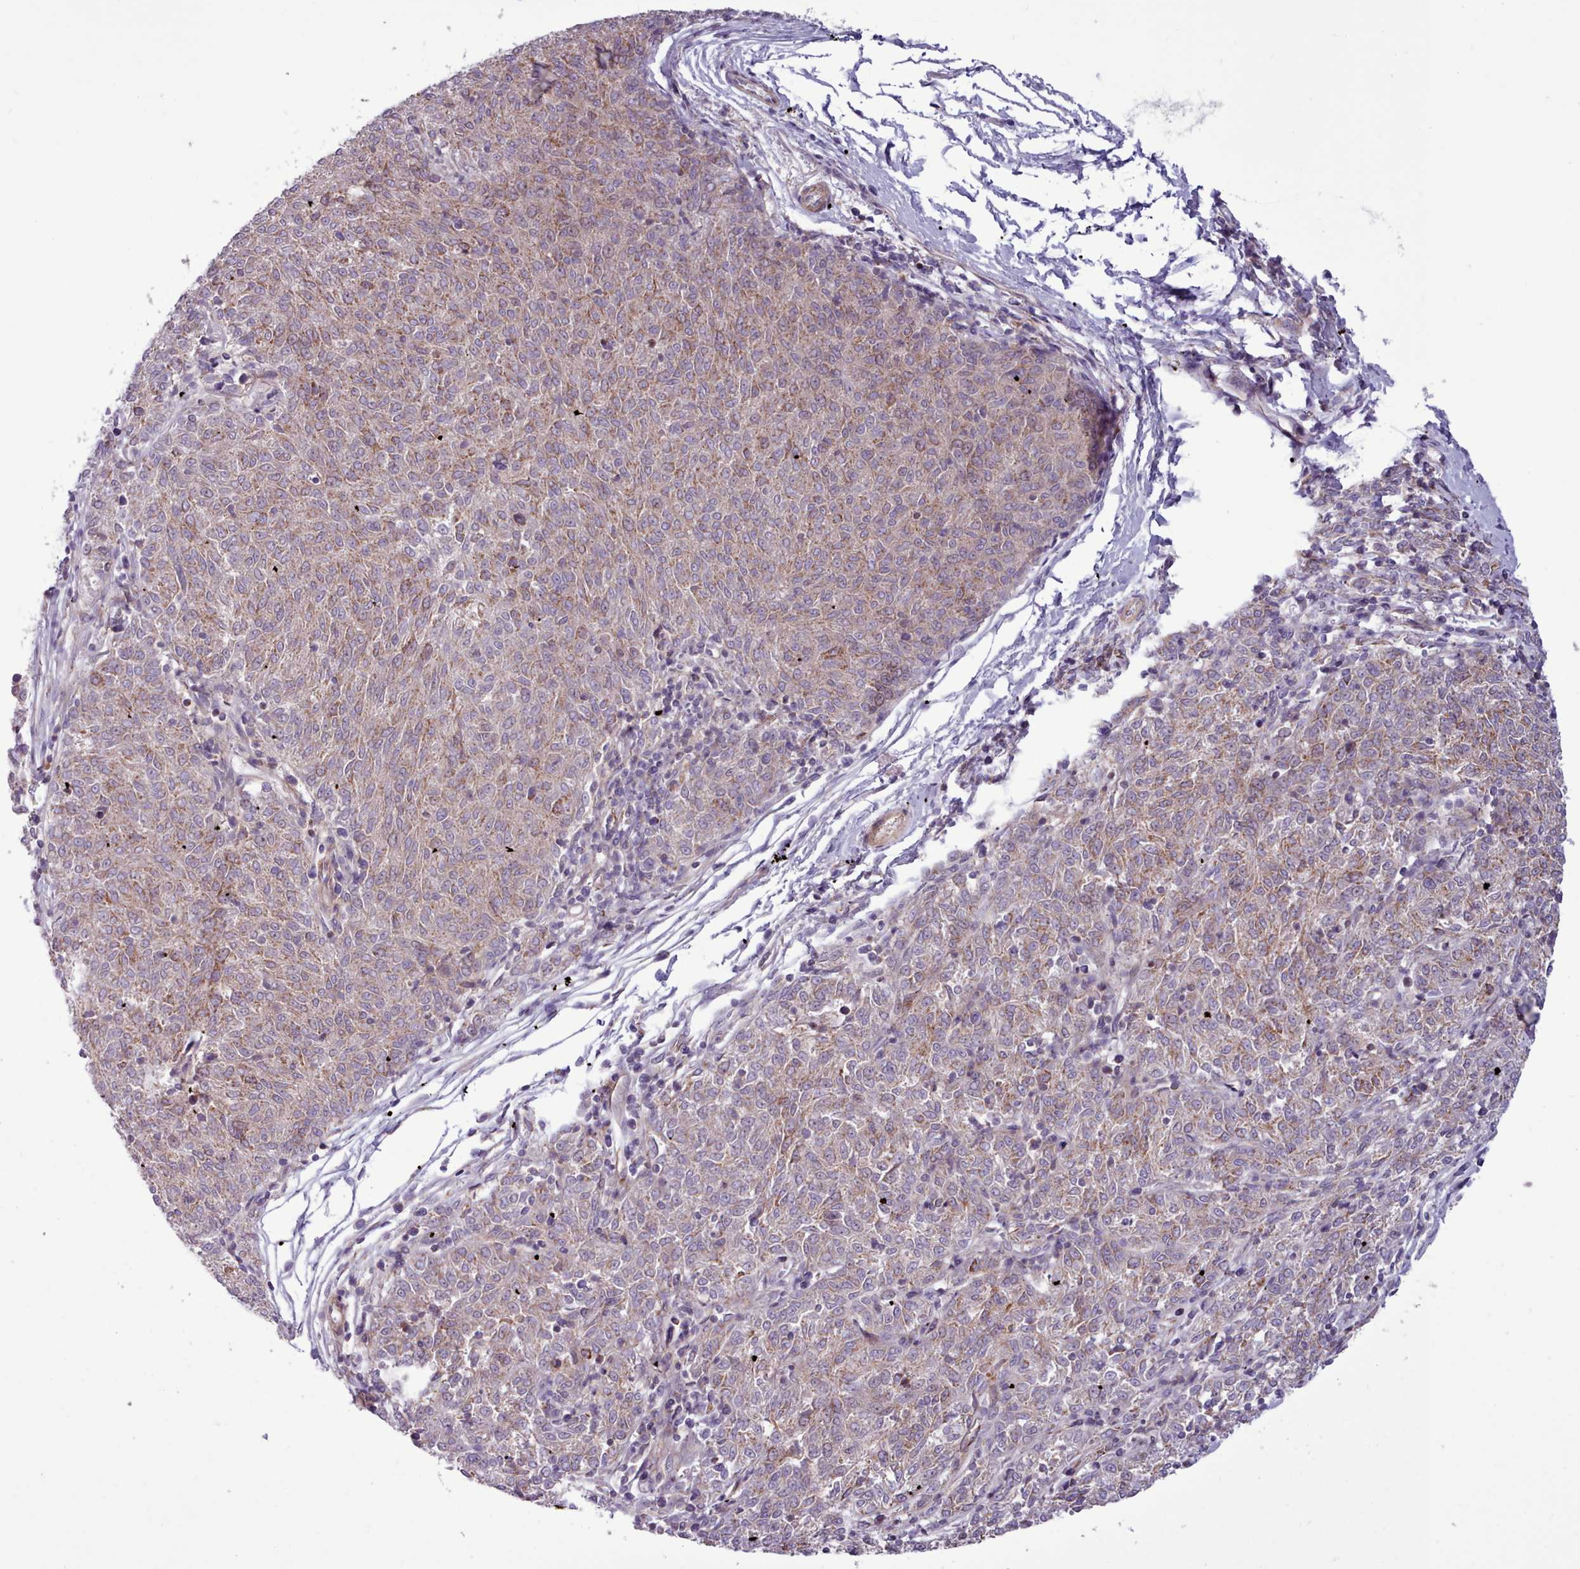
{"staining": {"intensity": "weak", "quantity": ">75%", "location": "cytoplasmic/membranous"}, "tissue": "melanoma", "cell_type": "Tumor cells", "image_type": "cancer", "snomed": [{"axis": "morphology", "description": "Malignant melanoma, NOS"}, {"axis": "topography", "description": "Skin"}], "caption": "Protein staining displays weak cytoplasmic/membranous positivity in approximately >75% of tumor cells in melanoma.", "gene": "TENT4B", "patient": {"sex": "female", "age": 72}}